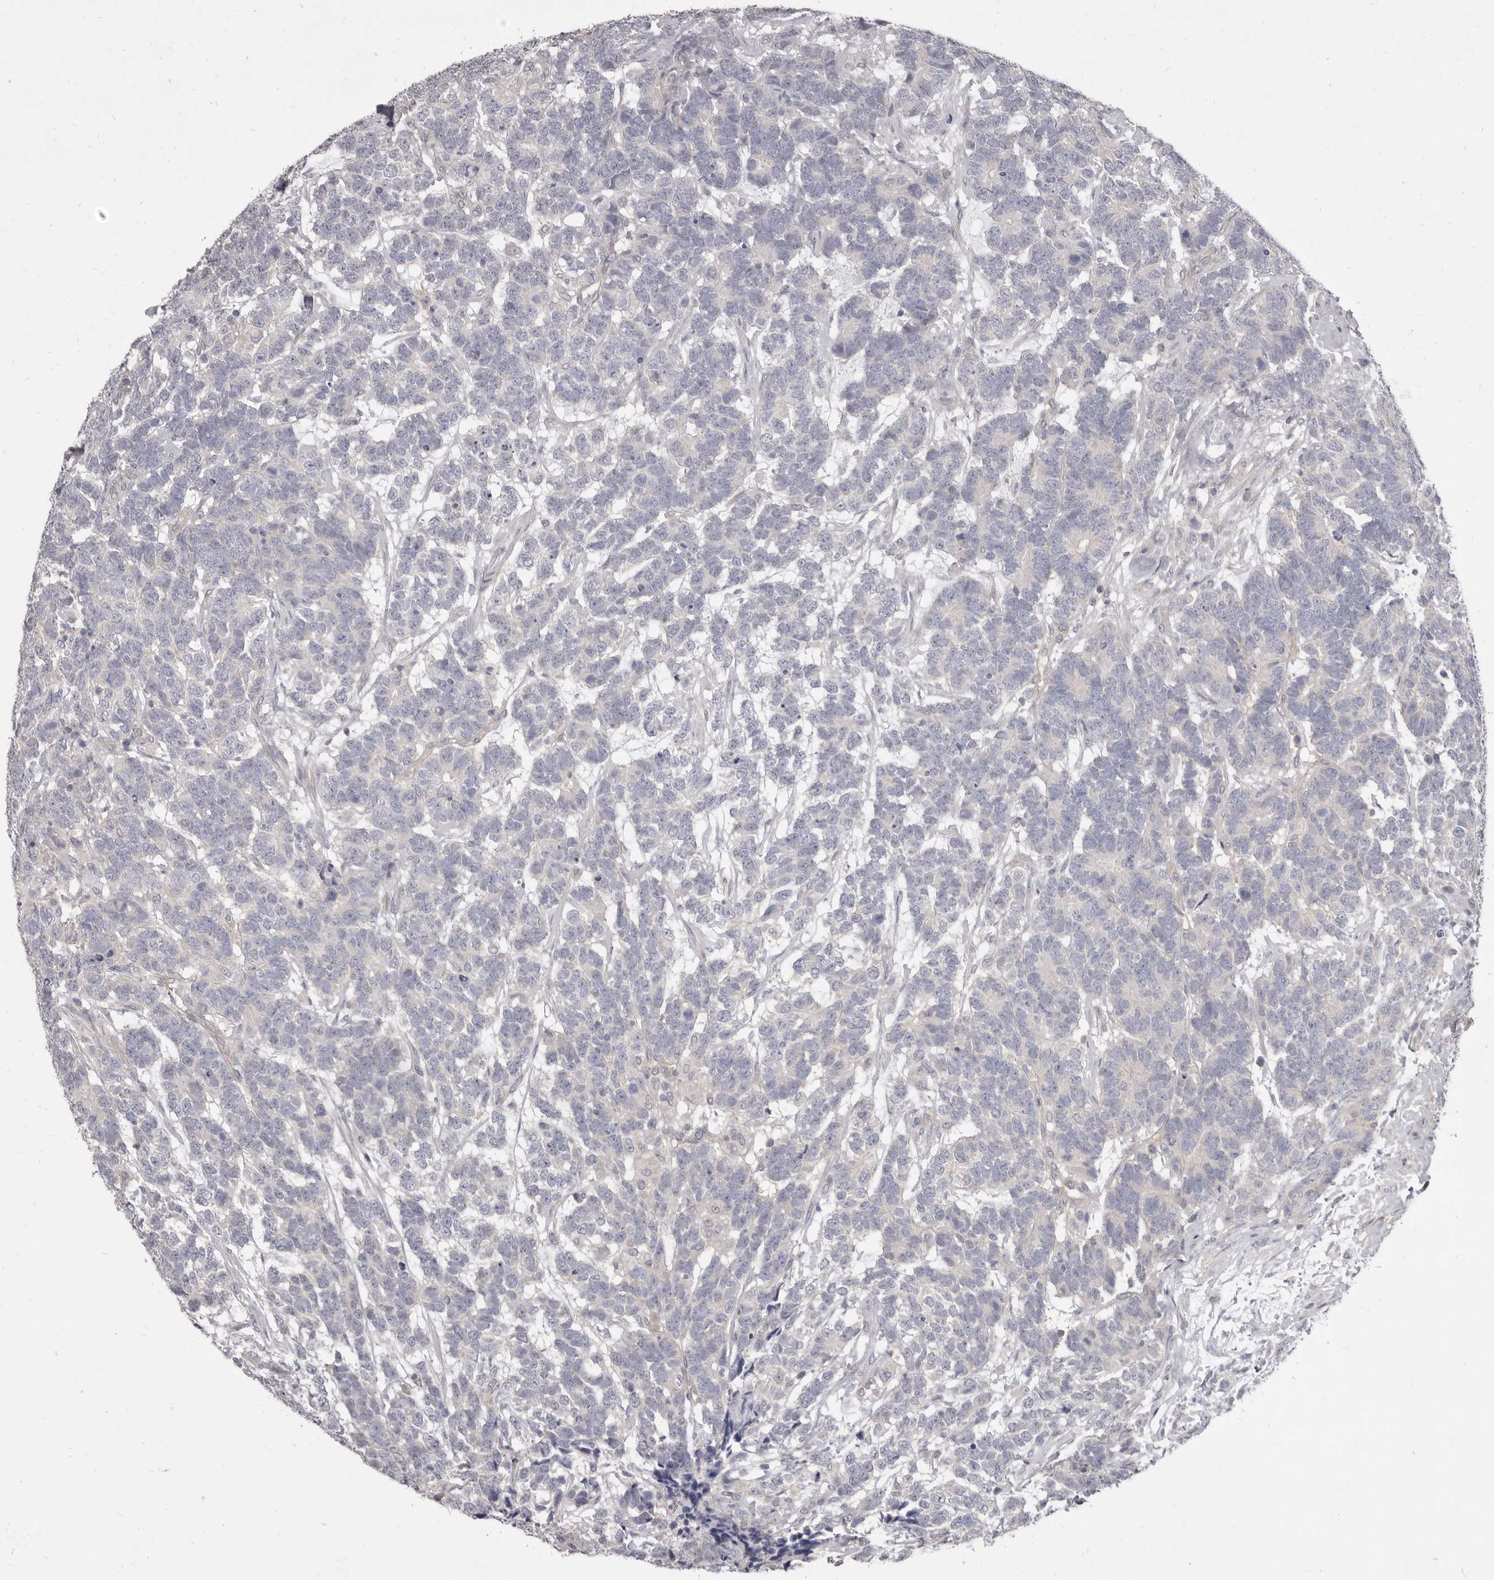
{"staining": {"intensity": "negative", "quantity": "none", "location": "none"}, "tissue": "testis cancer", "cell_type": "Tumor cells", "image_type": "cancer", "snomed": [{"axis": "morphology", "description": "Carcinoma, Embryonal, NOS"}, {"axis": "topography", "description": "Testis"}], "caption": "IHC of testis embryonal carcinoma exhibits no positivity in tumor cells.", "gene": "GSK3B", "patient": {"sex": "male", "age": 26}}